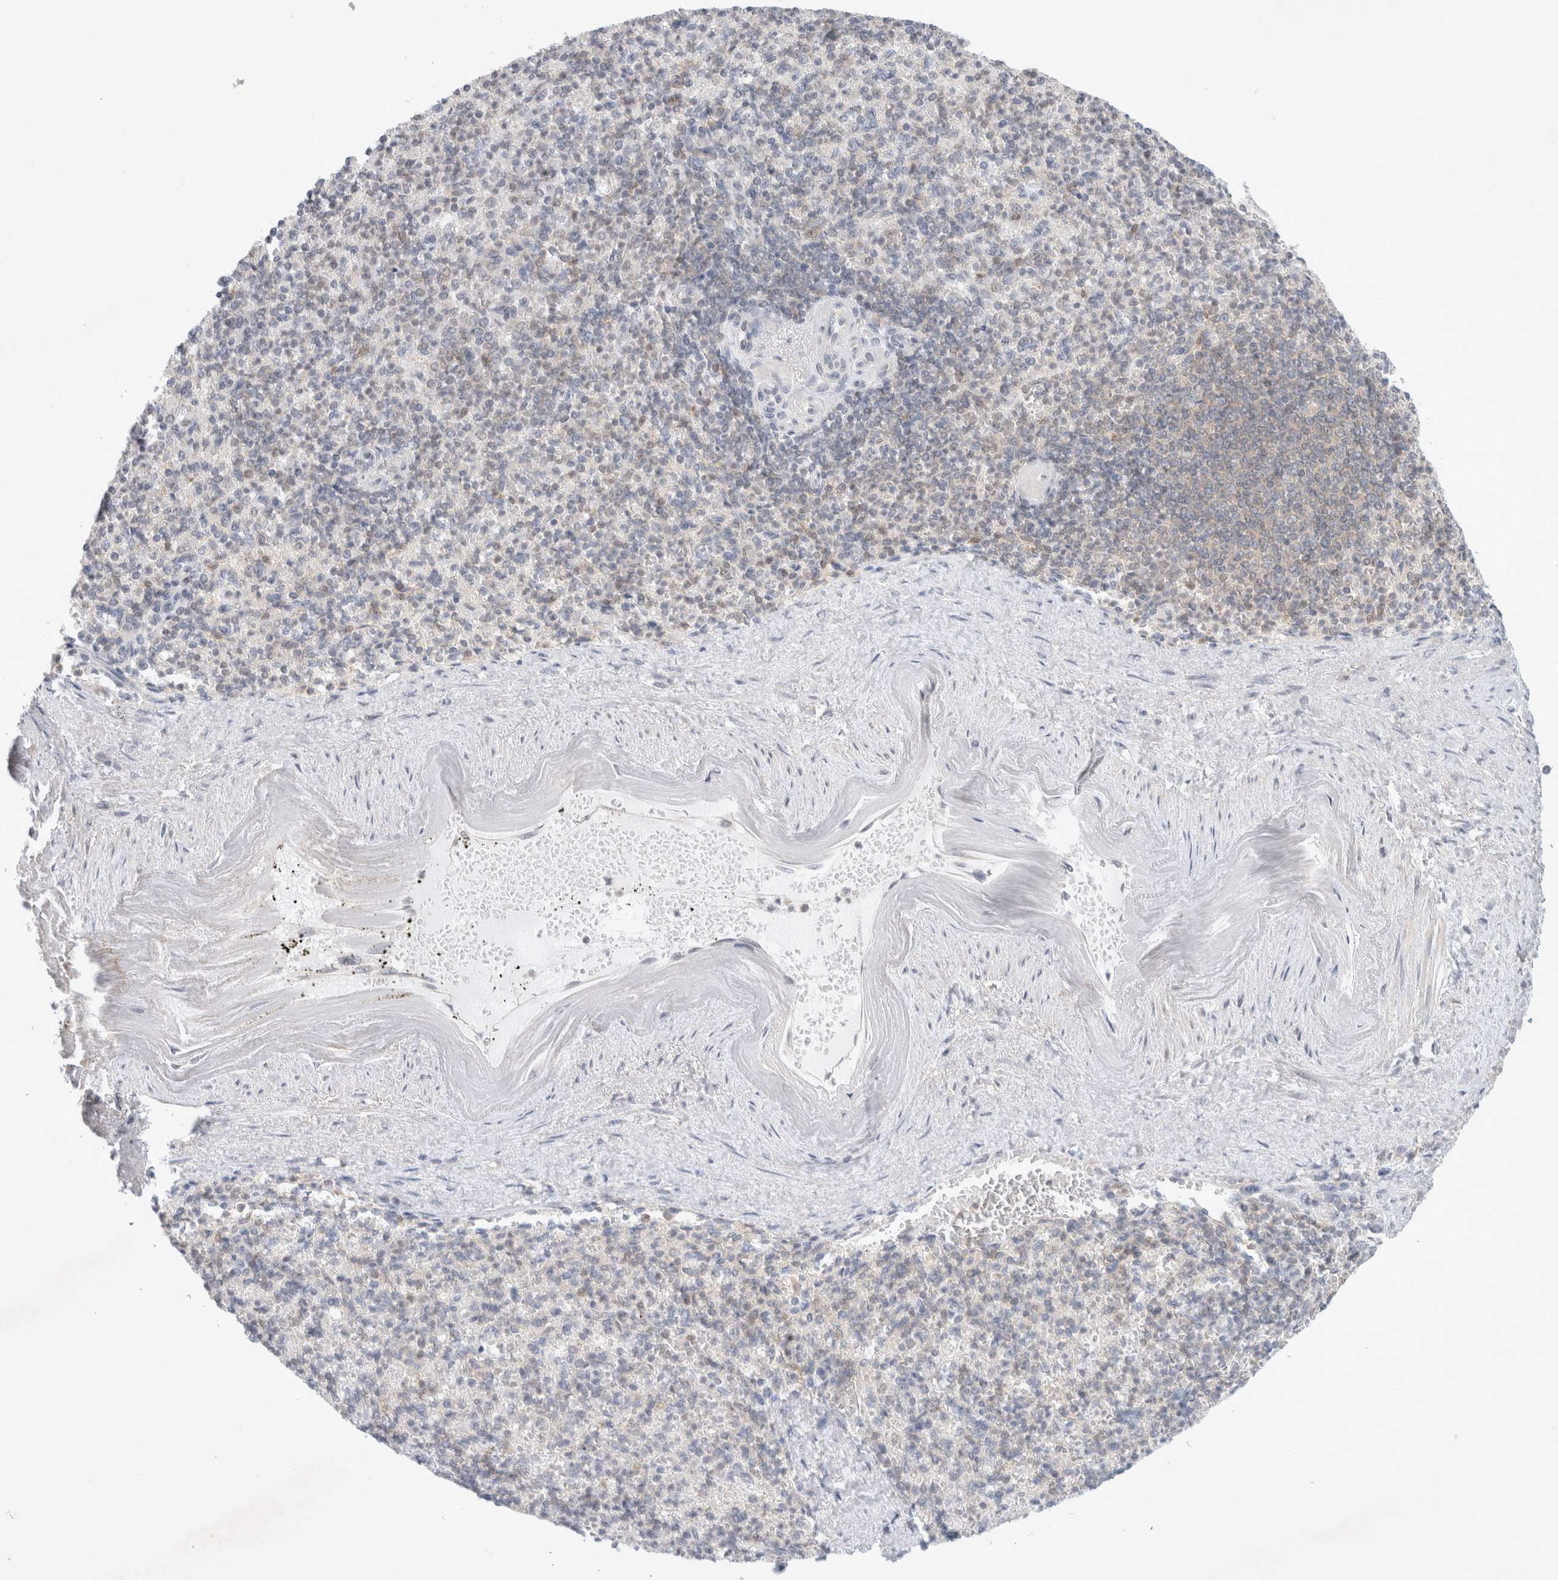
{"staining": {"intensity": "weak", "quantity": "<25%", "location": "cytoplasmic/membranous"}, "tissue": "spleen", "cell_type": "Cells in red pulp", "image_type": "normal", "snomed": [{"axis": "morphology", "description": "Normal tissue, NOS"}, {"axis": "topography", "description": "Spleen"}], "caption": "Spleen stained for a protein using IHC shows no positivity cells in red pulp.", "gene": "FBXO42", "patient": {"sex": "female", "age": 74}}